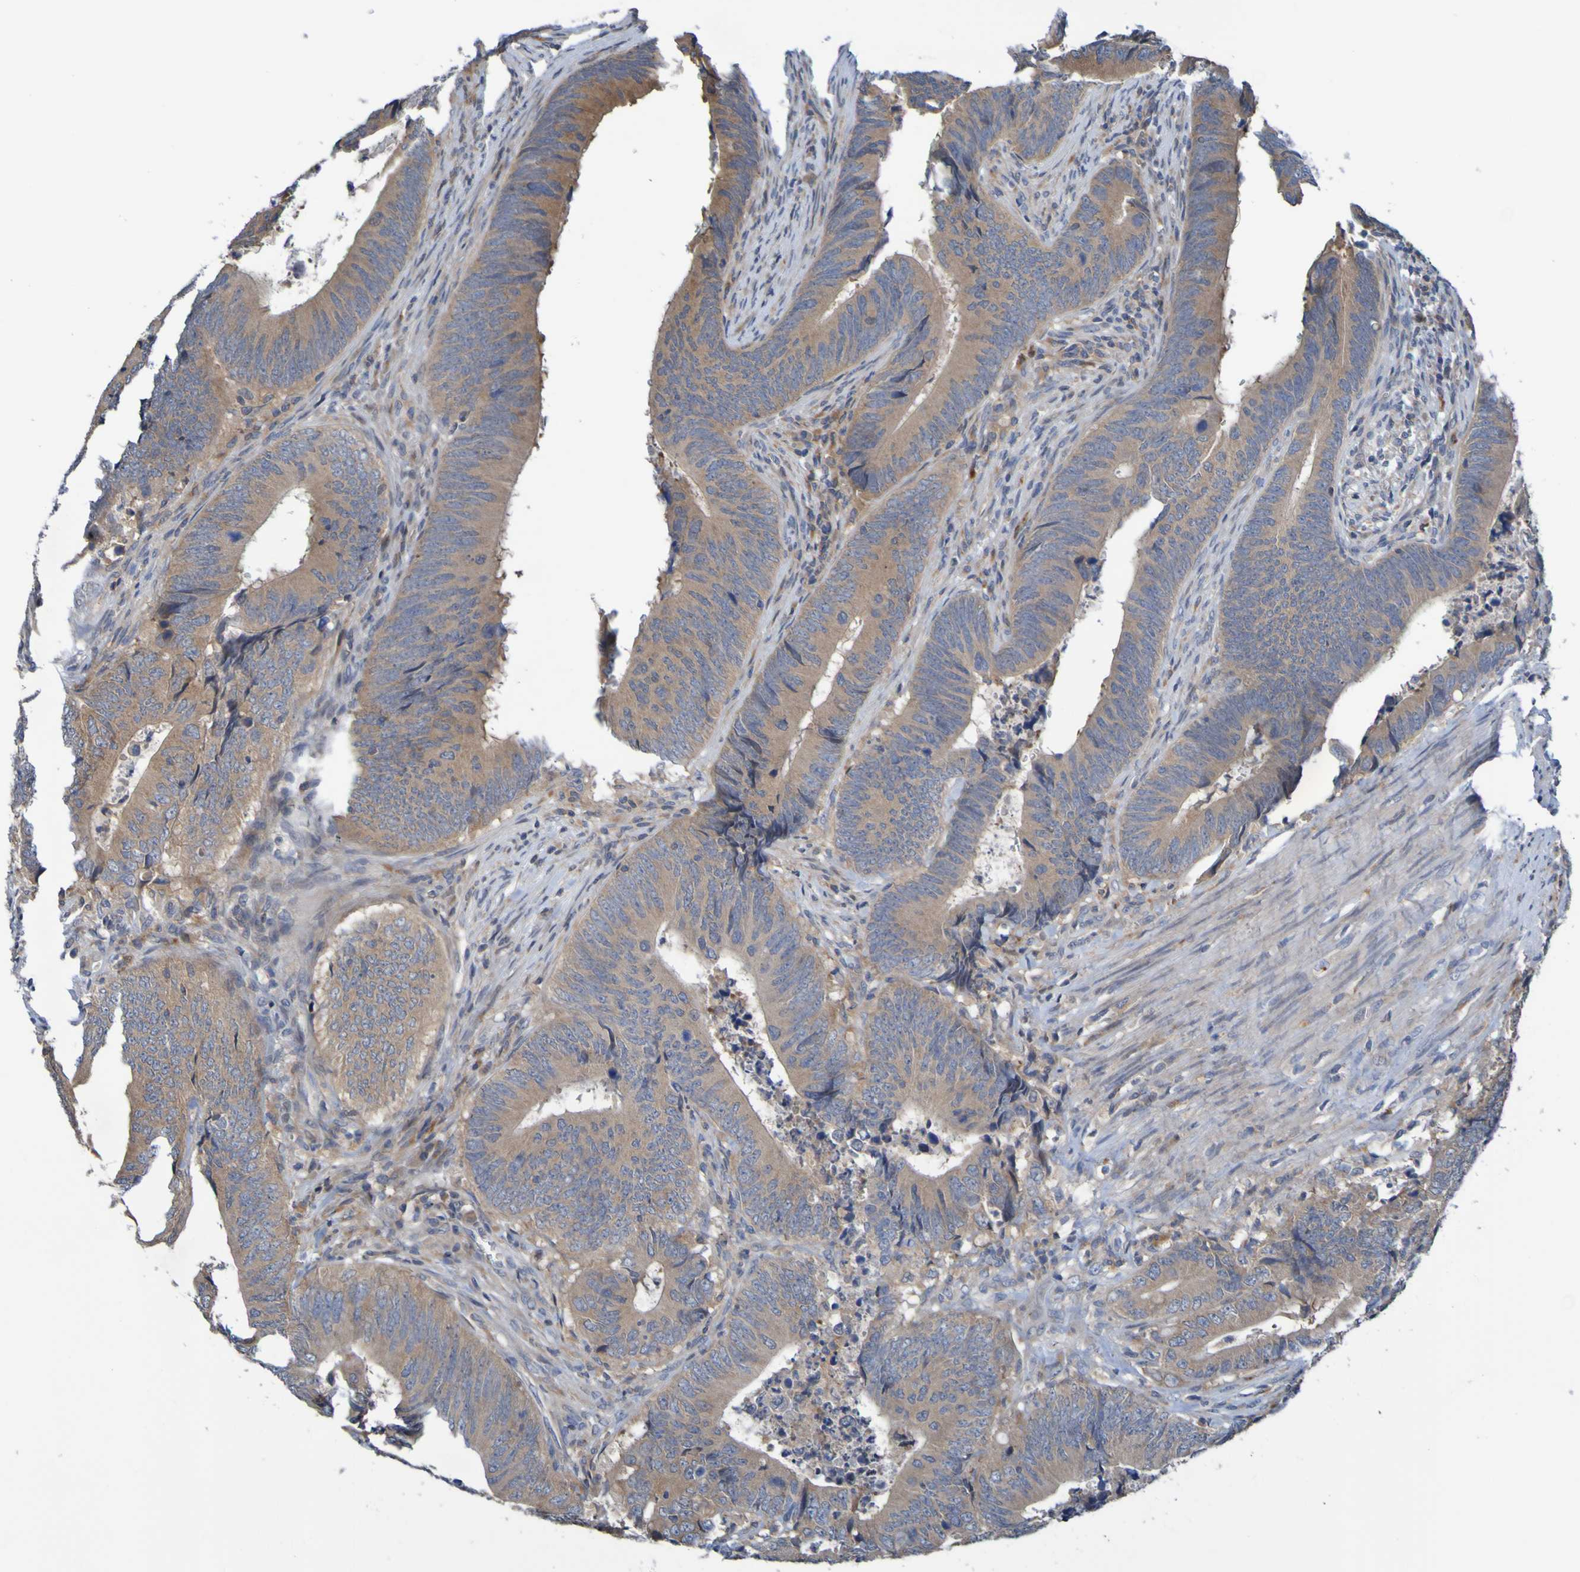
{"staining": {"intensity": "moderate", "quantity": ">75%", "location": "cytoplasmic/membranous"}, "tissue": "colorectal cancer", "cell_type": "Tumor cells", "image_type": "cancer", "snomed": [{"axis": "morphology", "description": "Normal tissue, NOS"}, {"axis": "morphology", "description": "Adenocarcinoma, NOS"}, {"axis": "topography", "description": "Colon"}], "caption": "A brown stain shows moderate cytoplasmic/membranous staining of a protein in human colorectal cancer (adenocarcinoma) tumor cells.", "gene": "SDK1", "patient": {"sex": "male", "age": 56}}